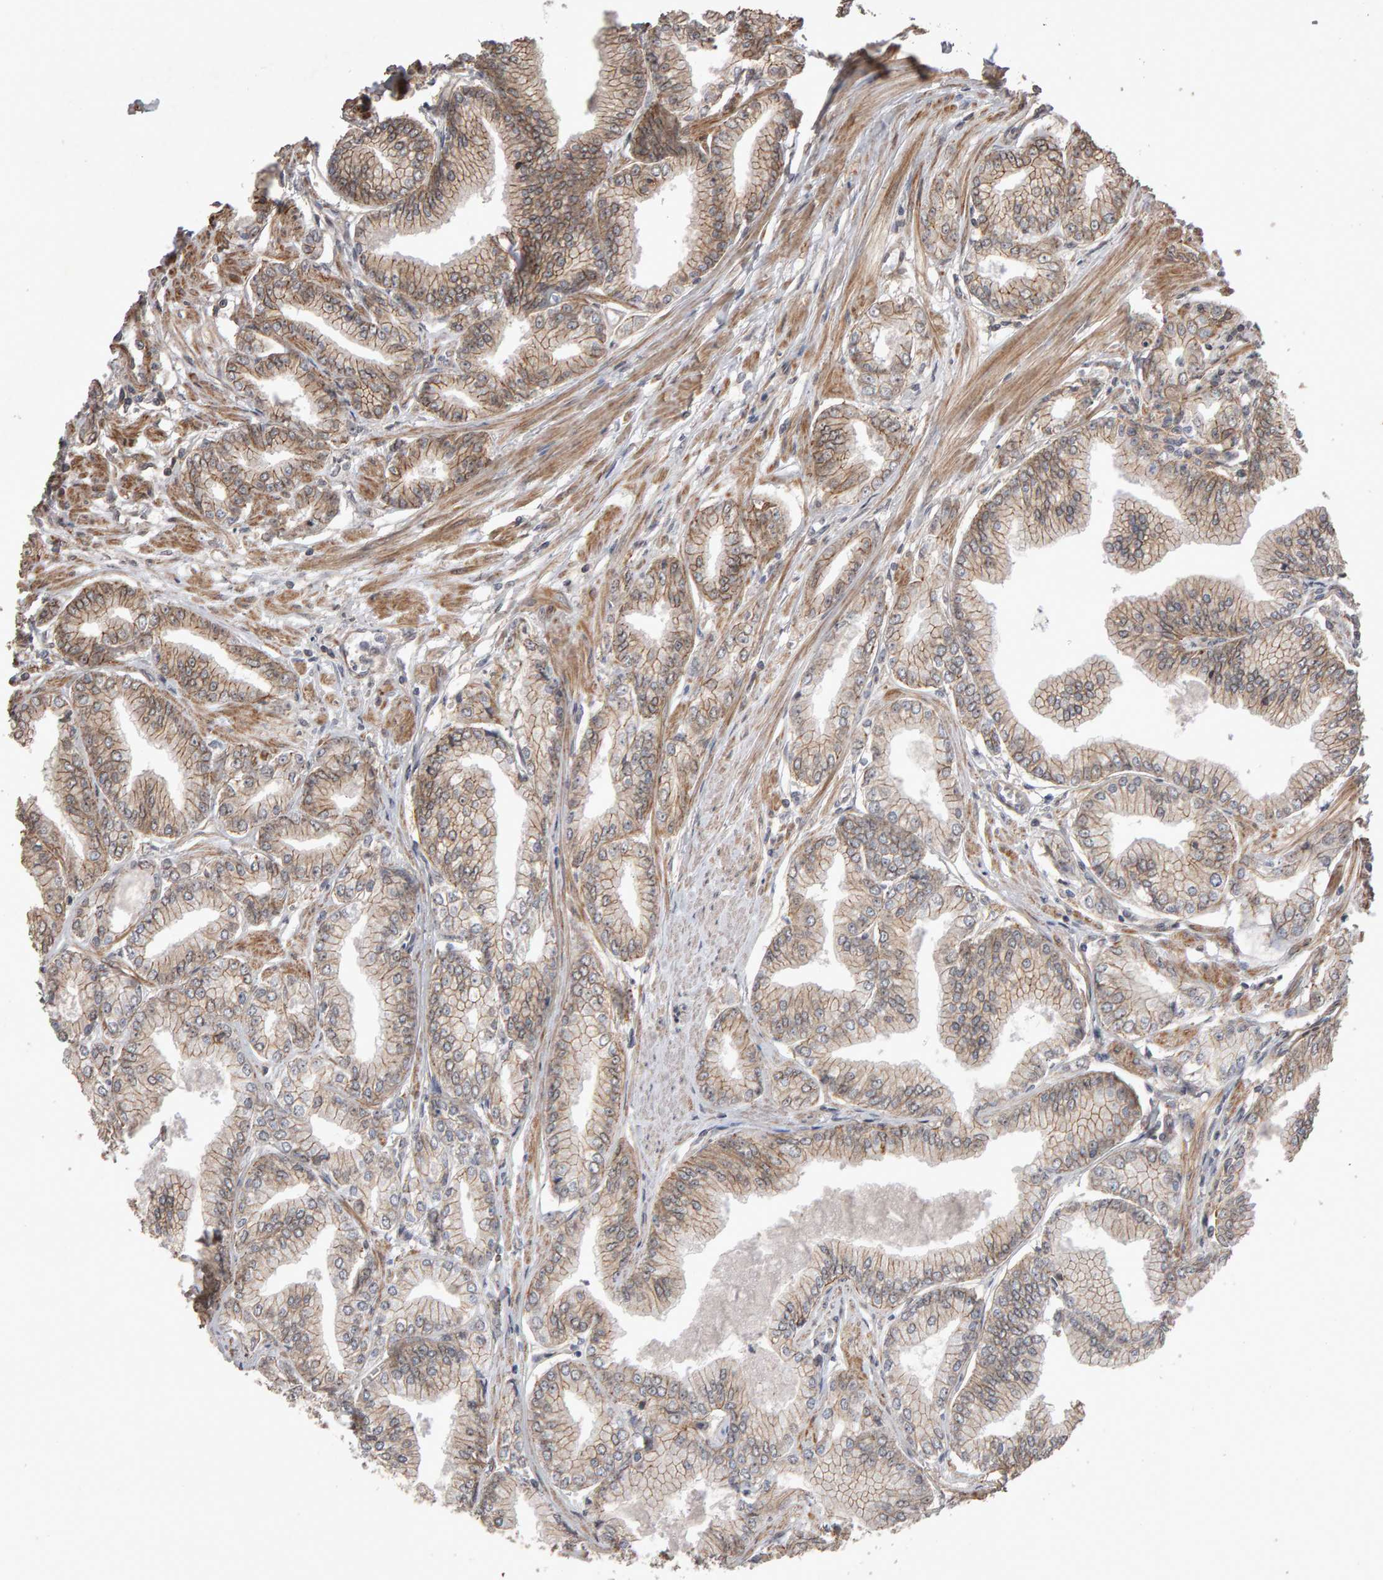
{"staining": {"intensity": "moderate", "quantity": "25%-75%", "location": "cytoplasmic/membranous"}, "tissue": "prostate cancer", "cell_type": "Tumor cells", "image_type": "cancer", "snomed": [{"axis": "morphology", "description": "Adenocarcinoma, Low grade"}, {"axis": "topography", "description": "Prostate"}], "caption": "Prostate cancer tissue displays moderate cytoplasmic/membranous expression in about 25%-75% of tumor cells (brown staining indicates protein expression, while blue staining denotes nuclei).", "gene": "SCRIB", "patient": {"sex": "male", "age": 52}}